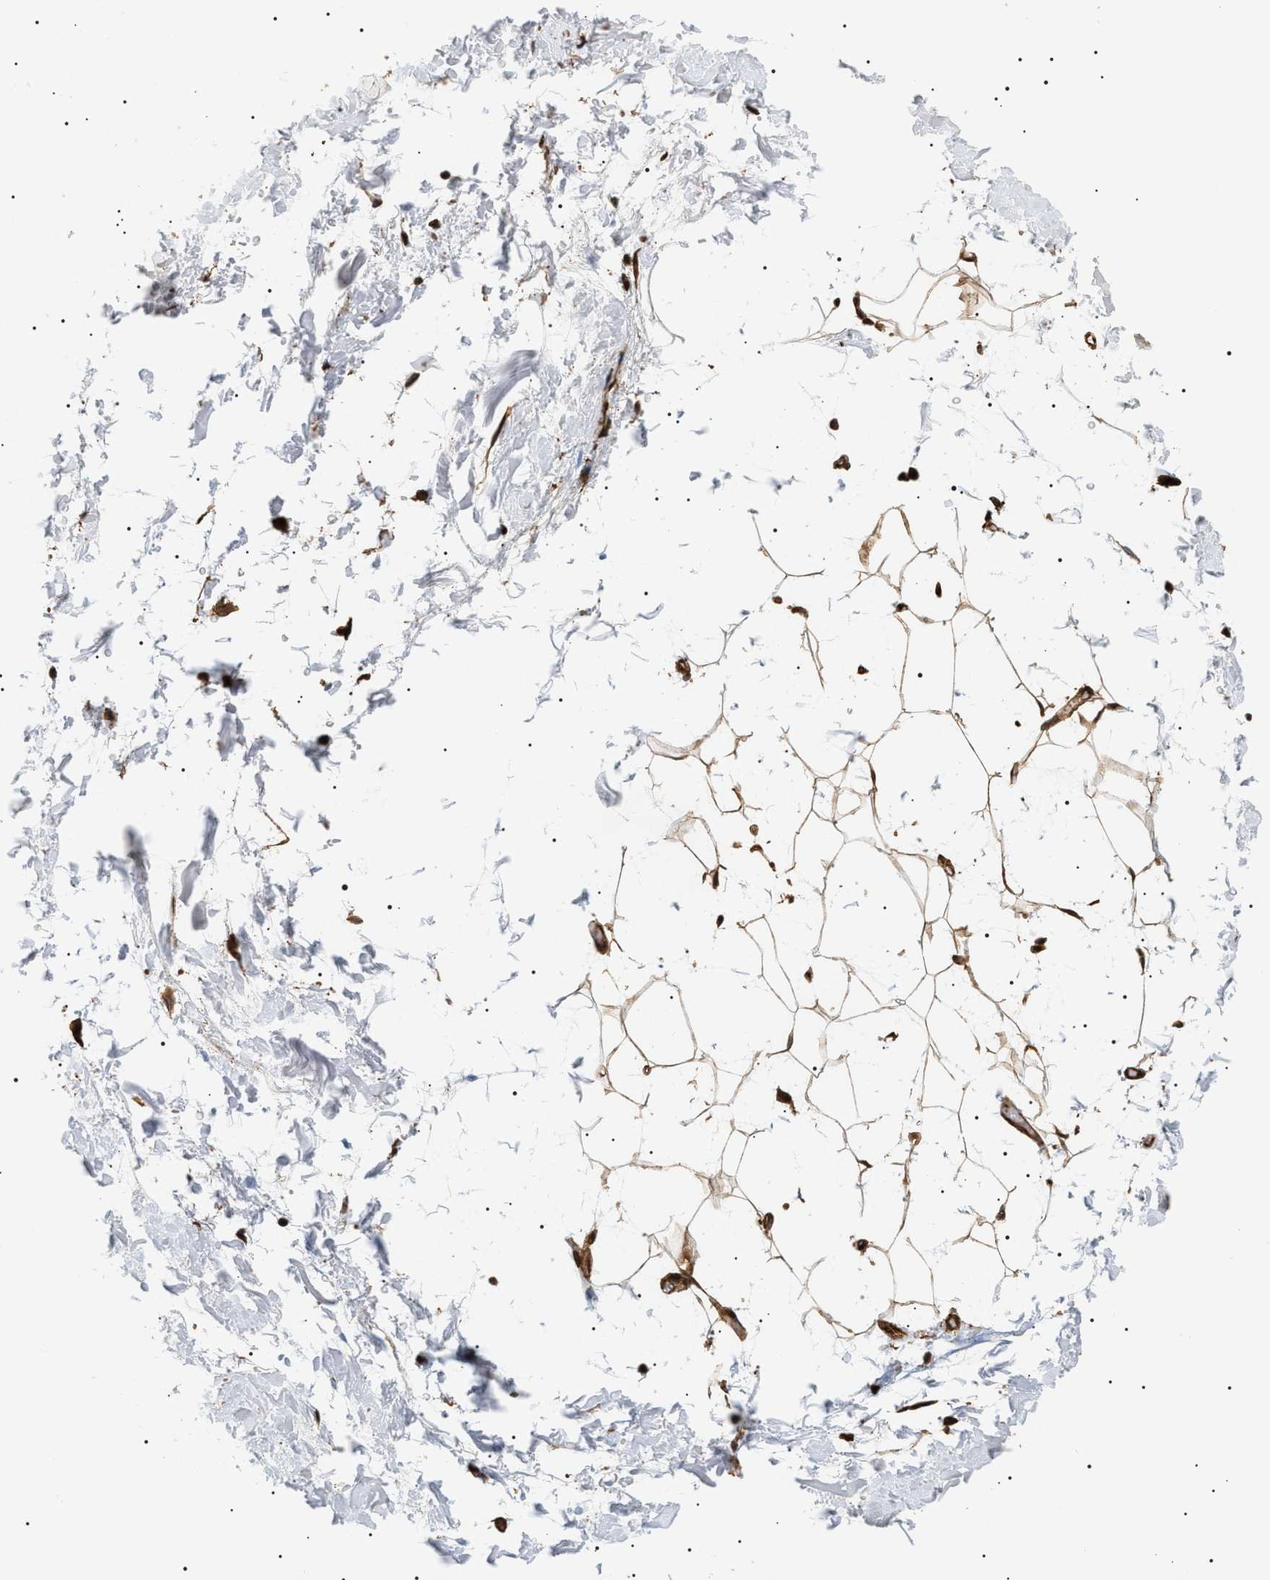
{"staining": {"intensity": "strong", "quantity": ">75%", "location": "cytoplasmic/membranous,nuclear"}, "tissue": "adipose tissue", "cell_type": "Adipocytes", "image_type": "normal", "snomed": [{"axis": "morphology", "description": "Normal tissue, NOS"}, {"axis": "topography", "description": "Soft tissue"}], "caption": "High-power microscopy captured an IHC histopathology image of unremarkable adipose tissue, revealing strong cytoplasmic/membranous,nuclear positivity in about >75% of adipocytes.", "gene": "SH3GLB2", "patient": {"sex": "male", "age": 72}}